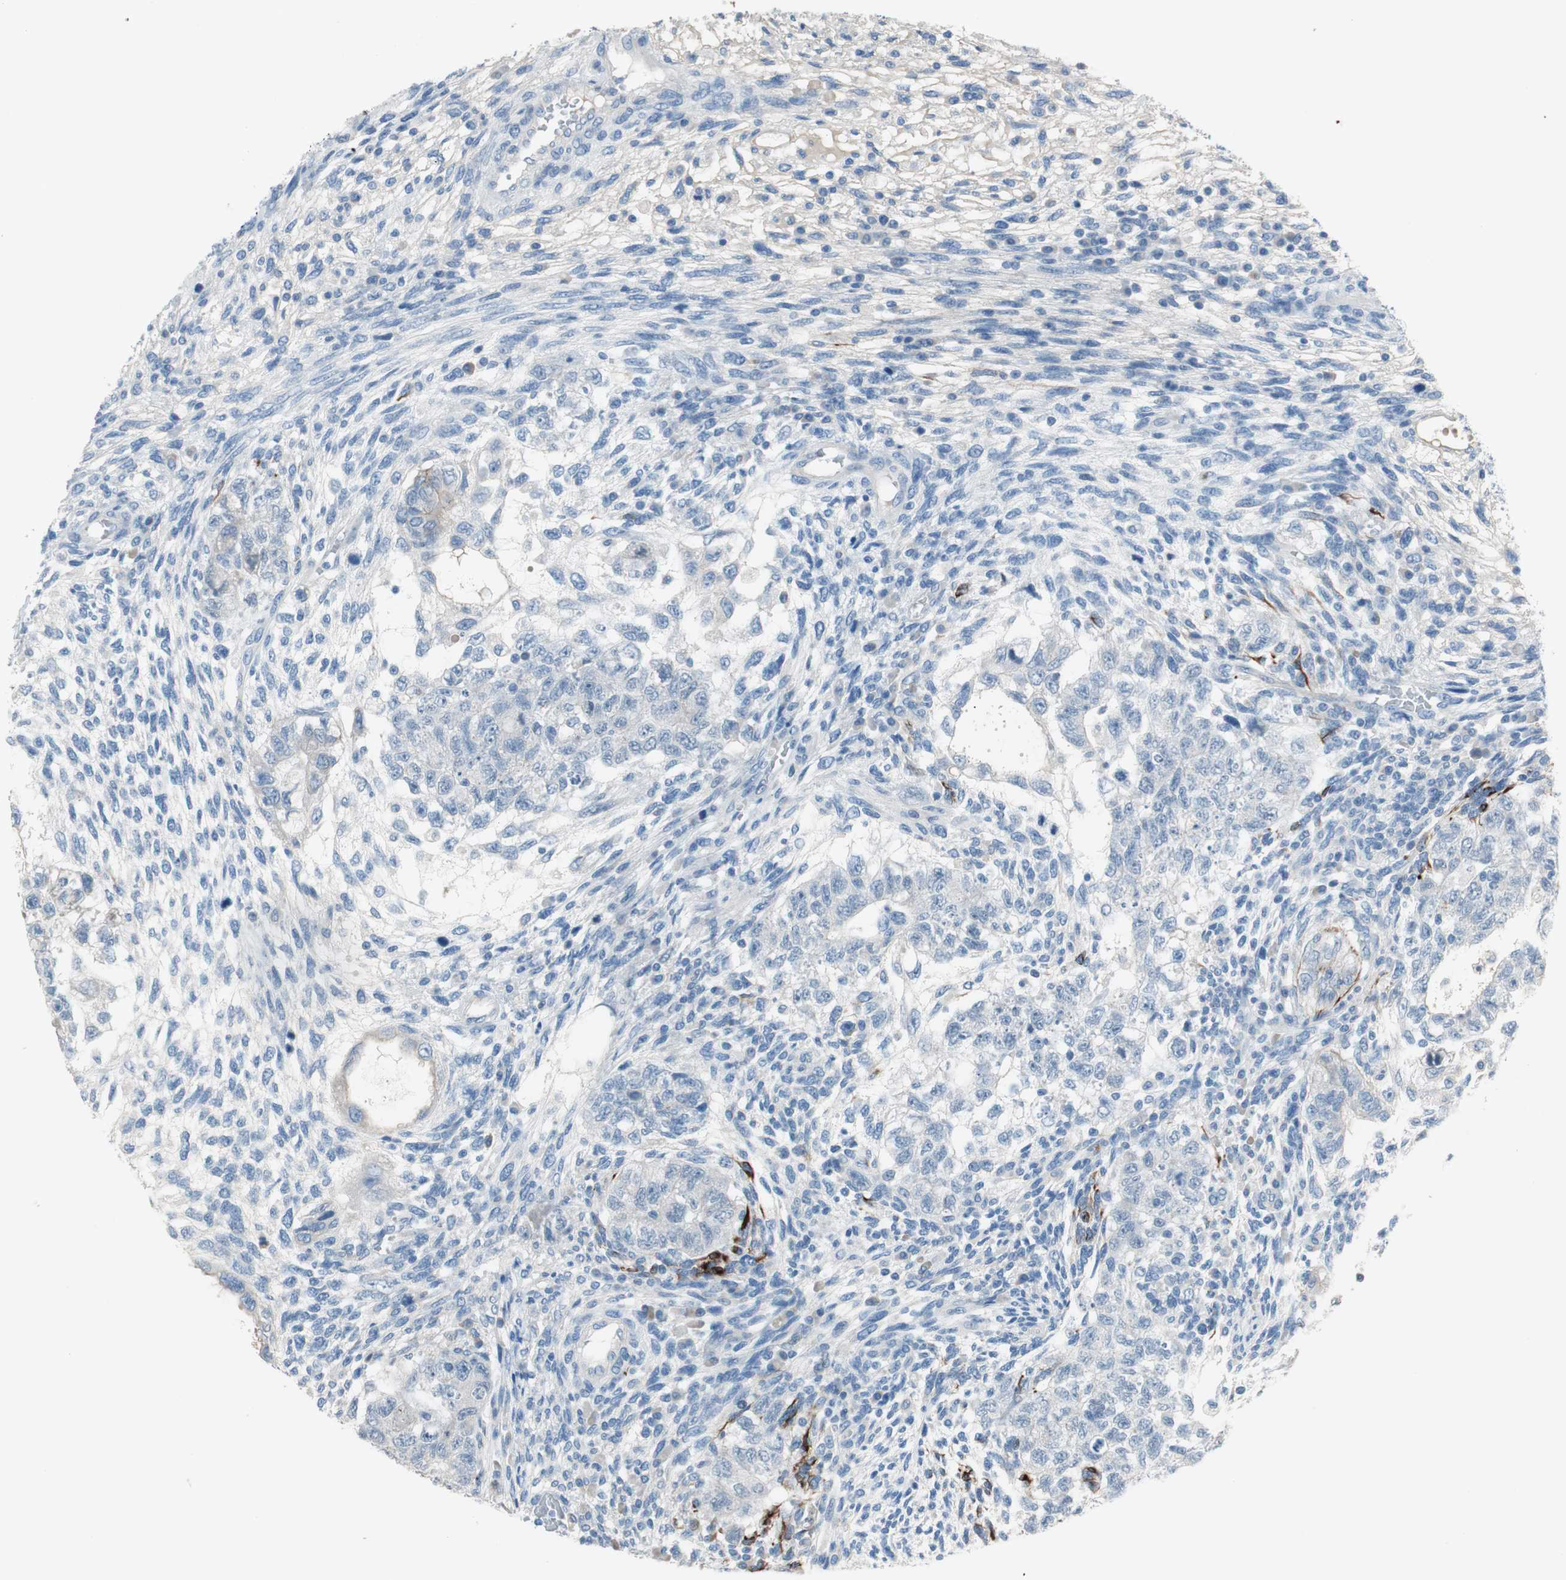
{"staining": {"intensity": "negative", "quantity": "none", "location": "none"}, "tissue": "testis cancer", "cell_type": "Tumor cells", "image_type": "cancer", "snomed": [{"axis": "morphology", "description": "Normal tissue, NOS"}, {"axis": "morphology", "description": "Carcinoma, Embryonal, NOS"}, {"axis": "topography", "description": "Testis"}], "caption": "A histopathology image of testis cancer stained for a protein shows no brown staining in tumor cells.", "gene": "PRRG4", "patient": {"sex": "male", "age": 36}}